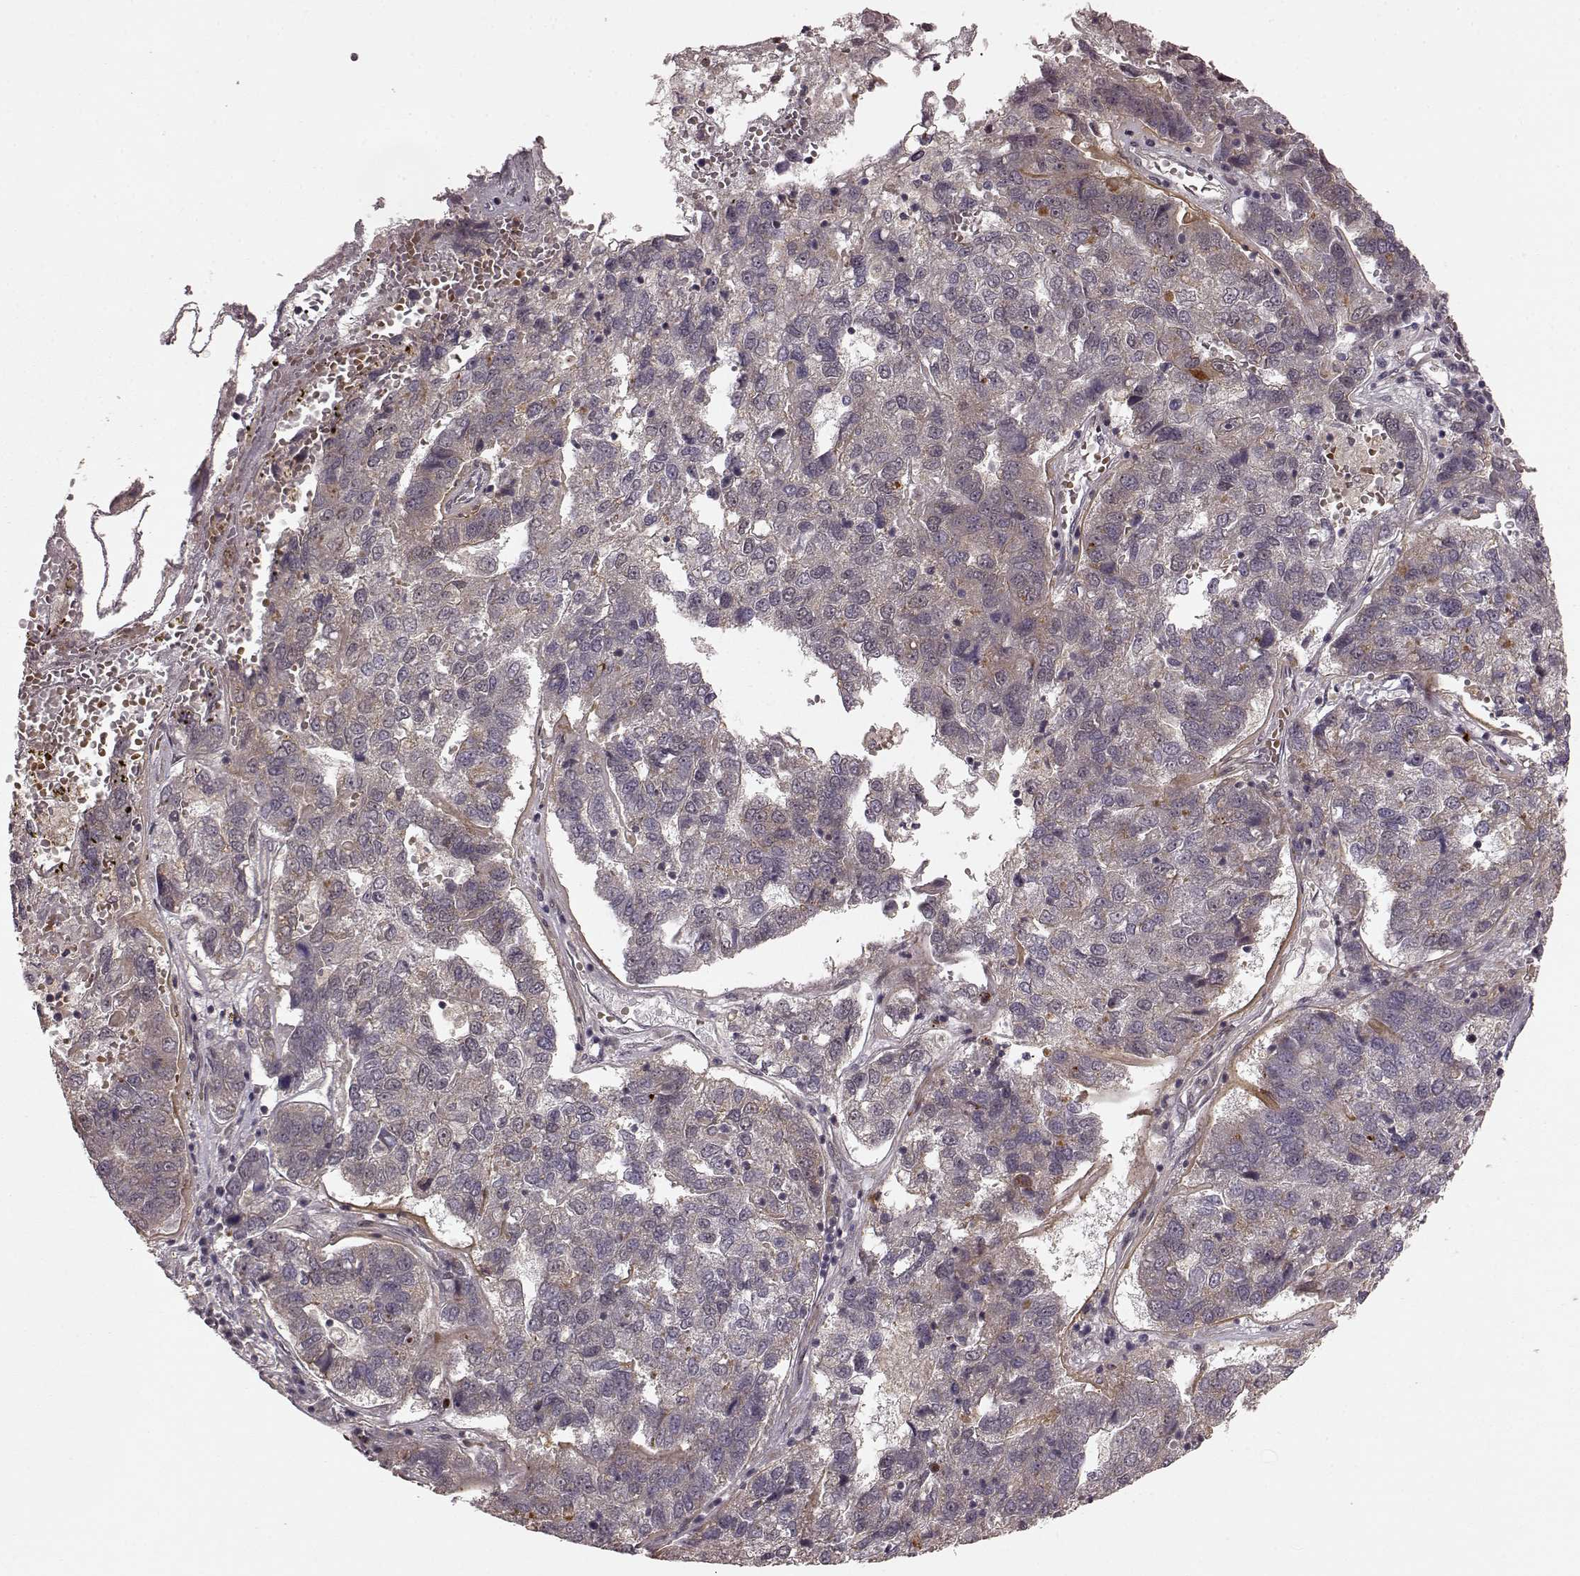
{"staining": {"intensity": "weak", "quantity": "25%-75%", "location": "cytoplasmic/membranous"}, "tissue": "pancreatic cancer", "cell_type": "Tumor cells", "image_type": "cancer", "snomed": [{"axis": "morphology", "description": "Adenocarcinoma, NOS"}, {"axis": "topography", "description": "Pancreas"}], "caption": "This micrograph demonstrates pancreatic adenocarcinoma stained with IHC to label a protein in brown. The cytoplasmic/membranous of tumor cells show weak positivity for the protein. Nuclei are counter-stained blue.", "gene": "SLC12A9", "patient": {"sex": "female", "age": 61}}